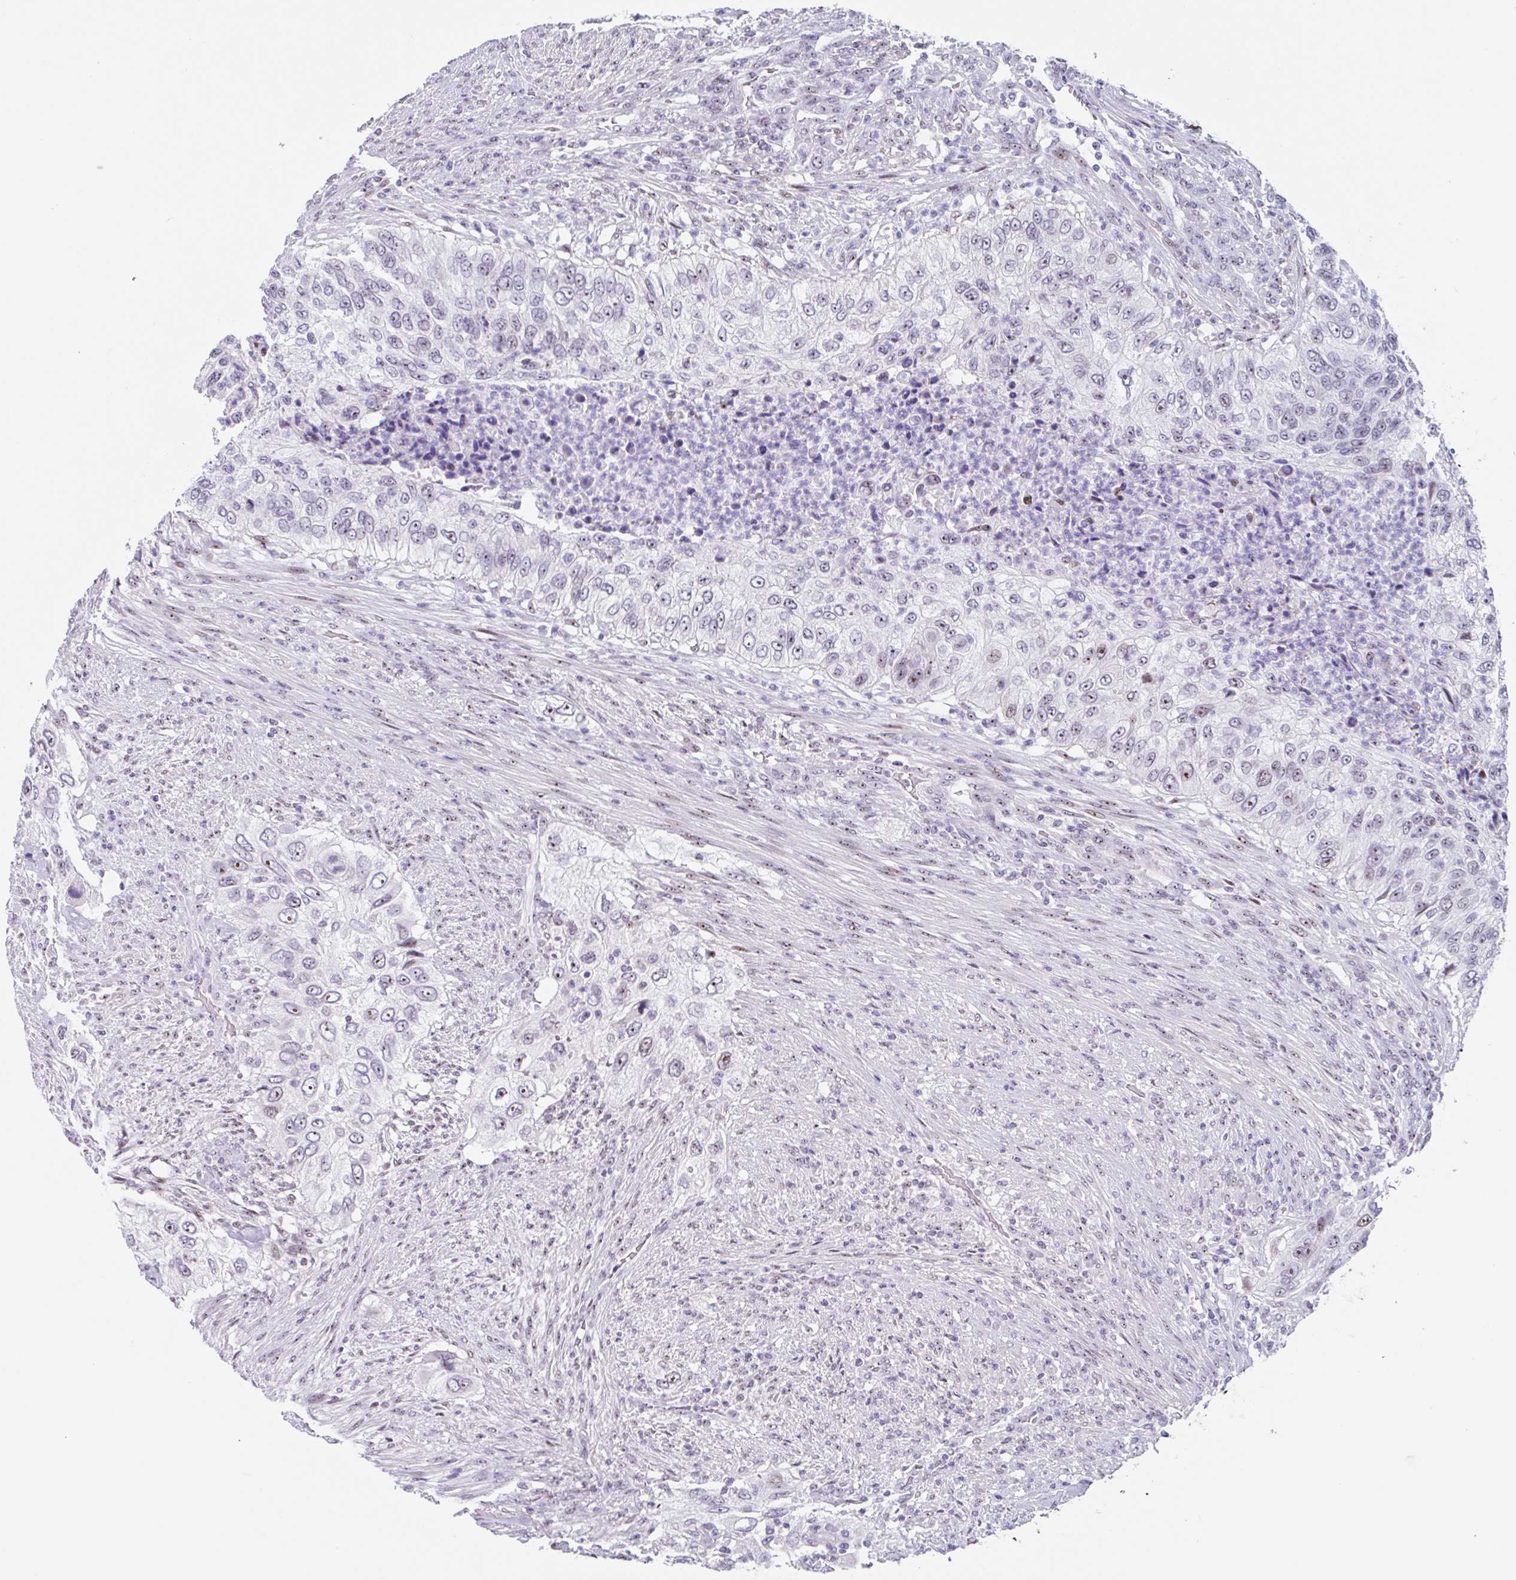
{"staining": {"intensity": "moderate", "quantity": "25%-75%", "location": "nuclear"}, "tissue": "urothelial cancer", "cell_type": "Tumor cells", "image_type": "cancer", "snomed": [{"axis": "morphology", "description": "Urothelial carcinoma, High grade"}, {"axis": "topography", "description": "Urinary bladder"}], "caption": "IHC (DAB (3,3'-diaminobenzidine)) staining of human urothelial cancer reveals moderate nuclear protein positivity in approximately 25%-75% of tumor cells.", "gene": "LENG9", "patient": {"sex": "female", "age": 60}}